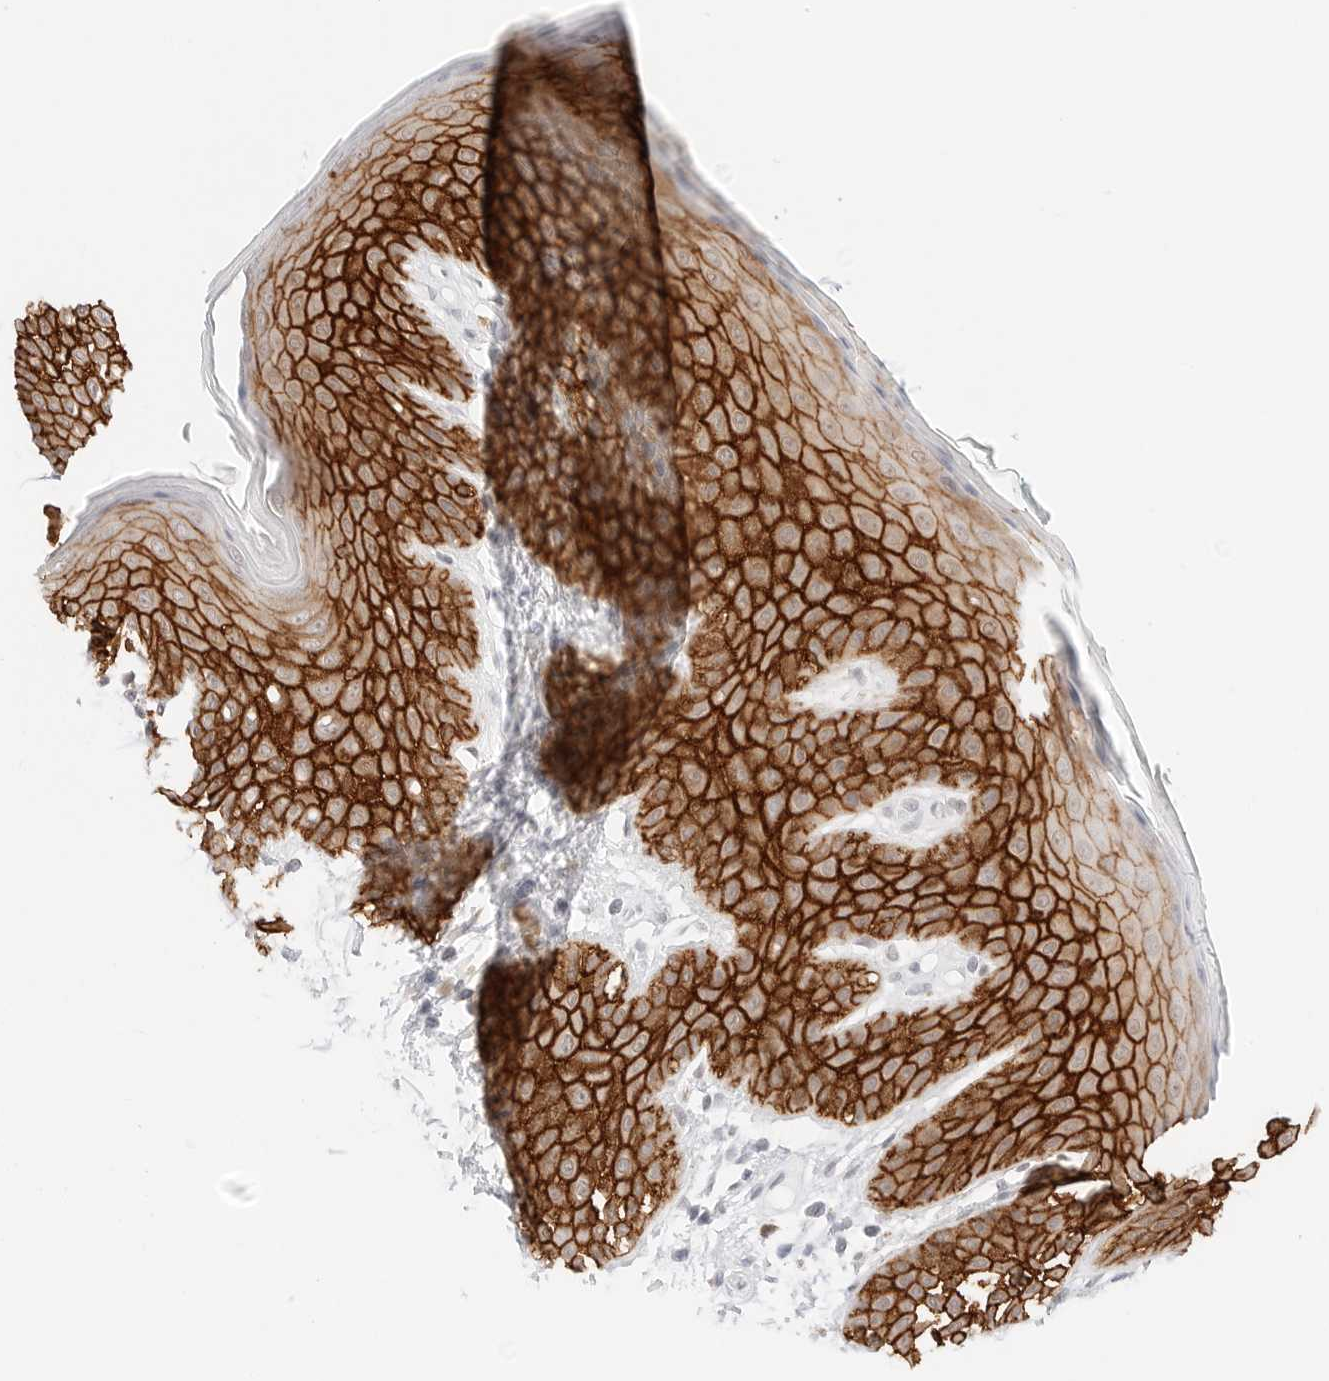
{"staining": {"intensity": "strong", "quantity": ">75%", "location": "cytoplasmic/membranous"}, "tissue": "skin", "cell_type": "Epidermal cells", "image_type": "normal", "snomed": [{"axis": "morphology", "description": "Normal tissue, NOS"}, {"axis": "topography", "description": "Anal"}], "caption": "Immunohistochemical staining of benign human skin exhibits high levels of strong cytoplasmic/membranous staining in approximately >75% of epidermal cells.", "gene": "CDH1", "patient": {"sex": "male", "age": 74}}